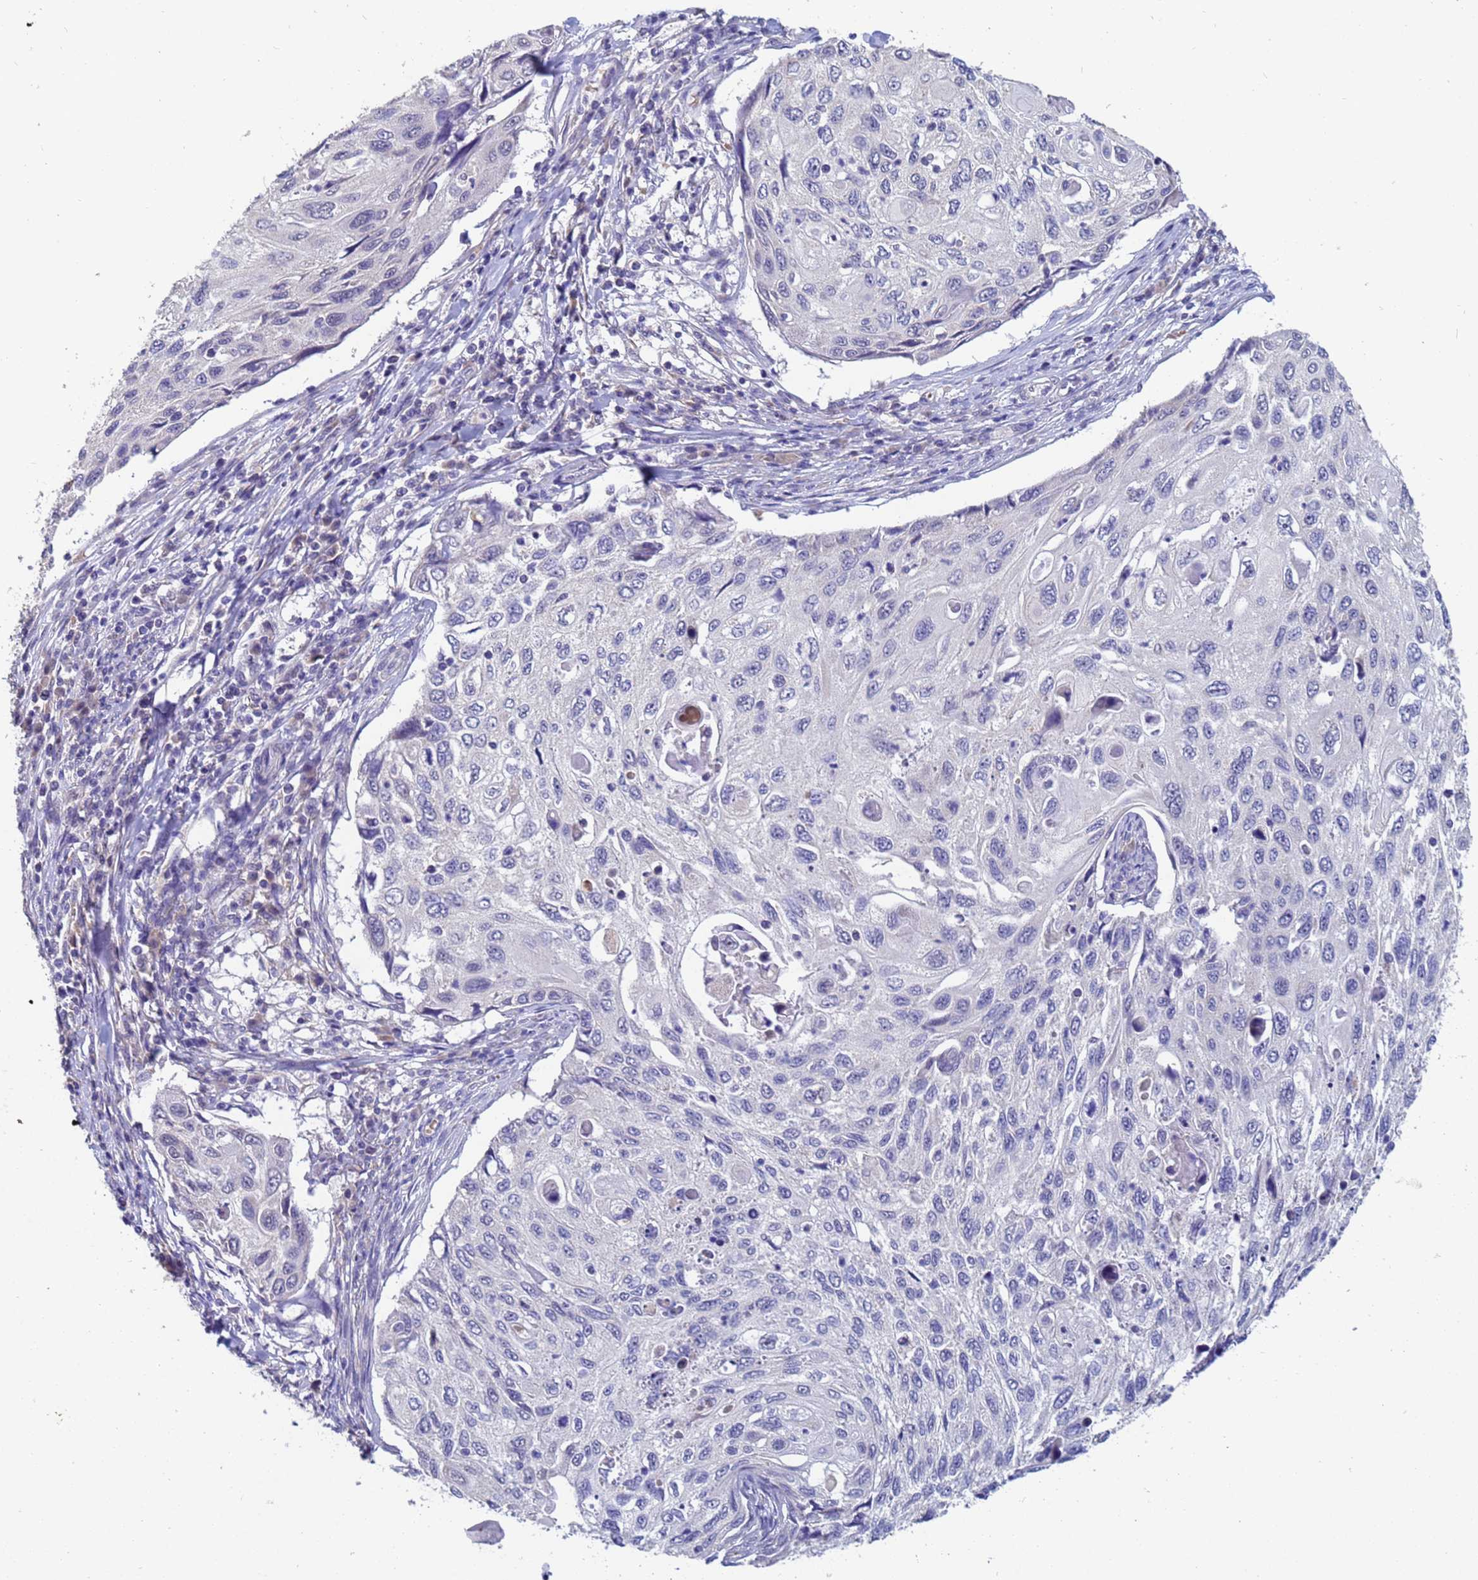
{"staining": {"intensity": "negative", "quantity": "none", "location": "none"}, "tissue": "cervical cancer", "cell_type": "Tumor cells", "image_type": "cancer", "snomed": [{"axis": "morphology", "description": "Squamous cell carcinoma, NOS"}, {"axis": "topography", "description": "Cervix"}], "caption": "This is an immunohistochemistry (IHC) histopathology image of human squamous cell carcinoma (cervical). There is no expression in tumor cells.", "gene": "IHO1", "patient": {"sex": "female", "age": 70}}